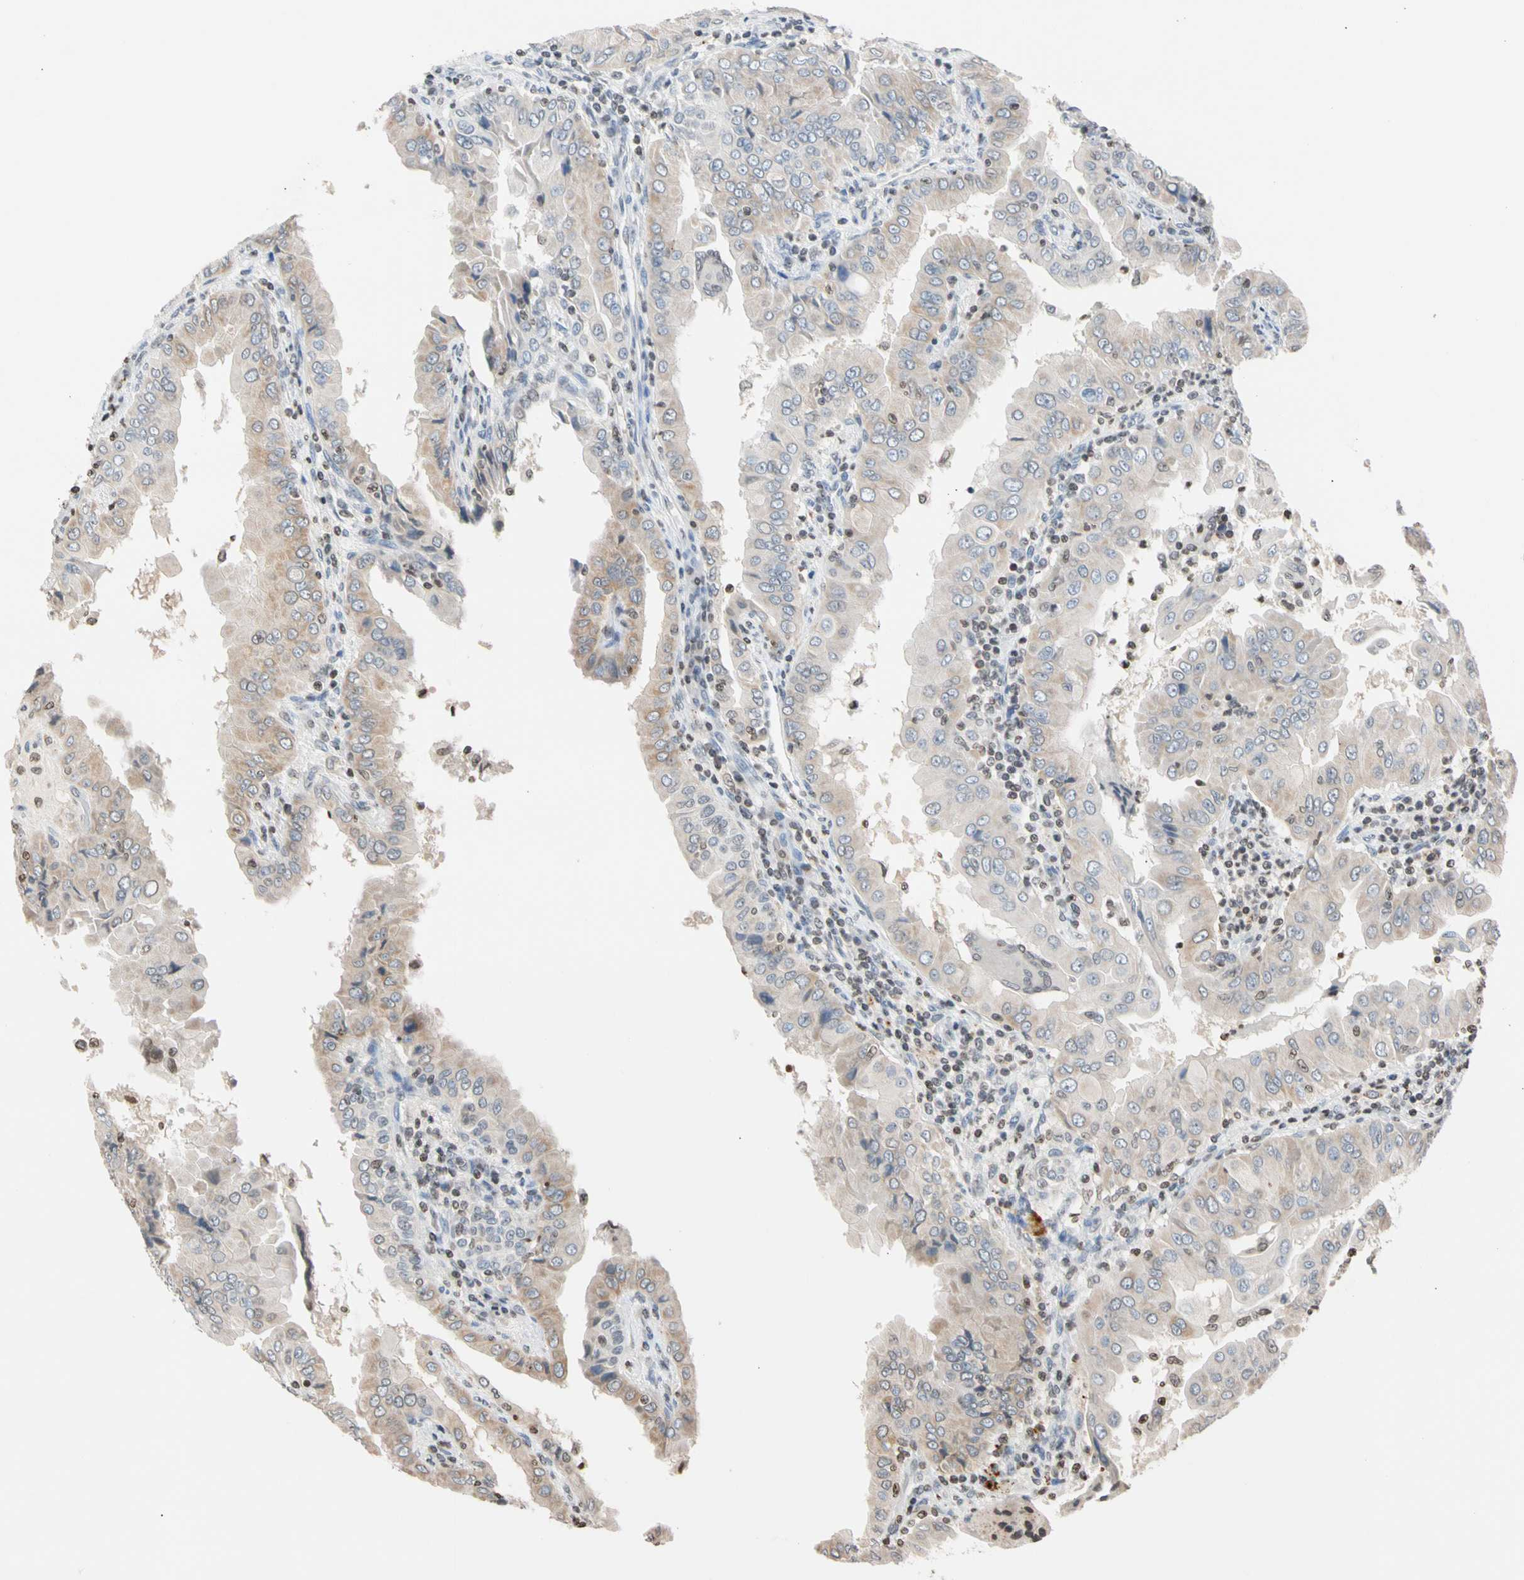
{"staining": {"intensity": "weak", "quantity": ">75%", "location": "cytoplasmic/membranous"}, "tissue": "thyroid cancer", "cell_type": "Tumor cells", "image_type": "cancer", "snomed": [{"axis": "morphology", "description": "Papillary adenocarcinoma, NOS"}, {"axis": "topography", "description": "Thyroid gland"}], "caption": "The micrograph demonstrates immunohistochemical staining of thyroid cancer (papillary adenocarcinoma). There is weak cytoplasmic/membranous expression is present in about >75% of tumor cells. (Stains: DAB (3,3'-diaminobenzidine) in brown, nuclei in blue, Microscopy: brightfield microscopy at high magnification).", "gene": "GPX4", "patient": {"sex": "male", "age": 33}}